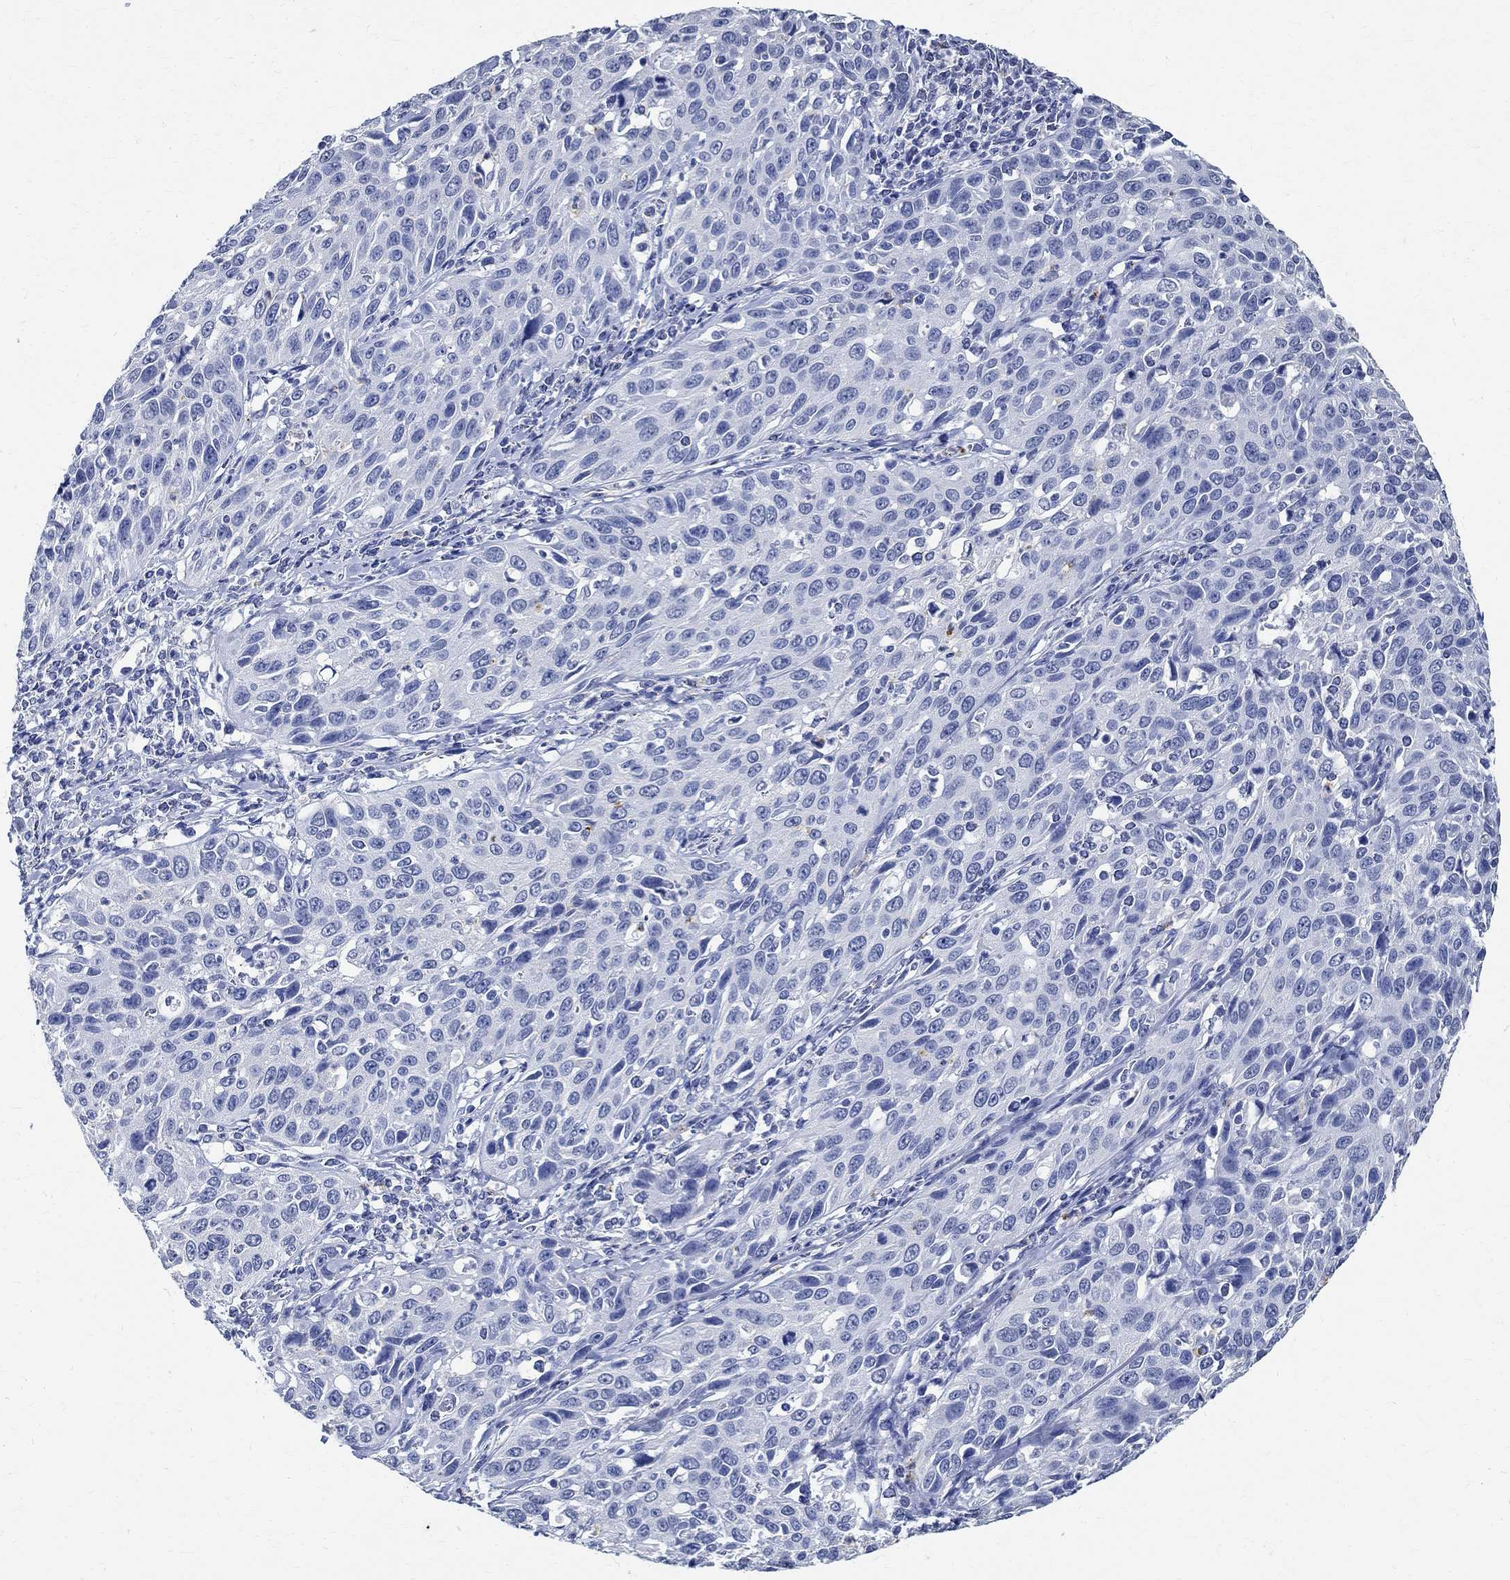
{"staining": {"intensity": "negative", "quantity": "none", "location": "none"}, "tissue": "cervical cancer", "cell_type": "Tumor cells", "image_type": "cancer", "snomed": [{"axis": "morphology", "description": "Squamous cell carcinoma, NOS"}, {"axis": "topography", "description": "Cervix"}], "caption": "Immunohistochemistry of cervical cancer (squamous cell carcinoma) shows no positivity in tumor cells.", "gene": "TMEM221", "patient": {"sex": "female", "age": 26}}